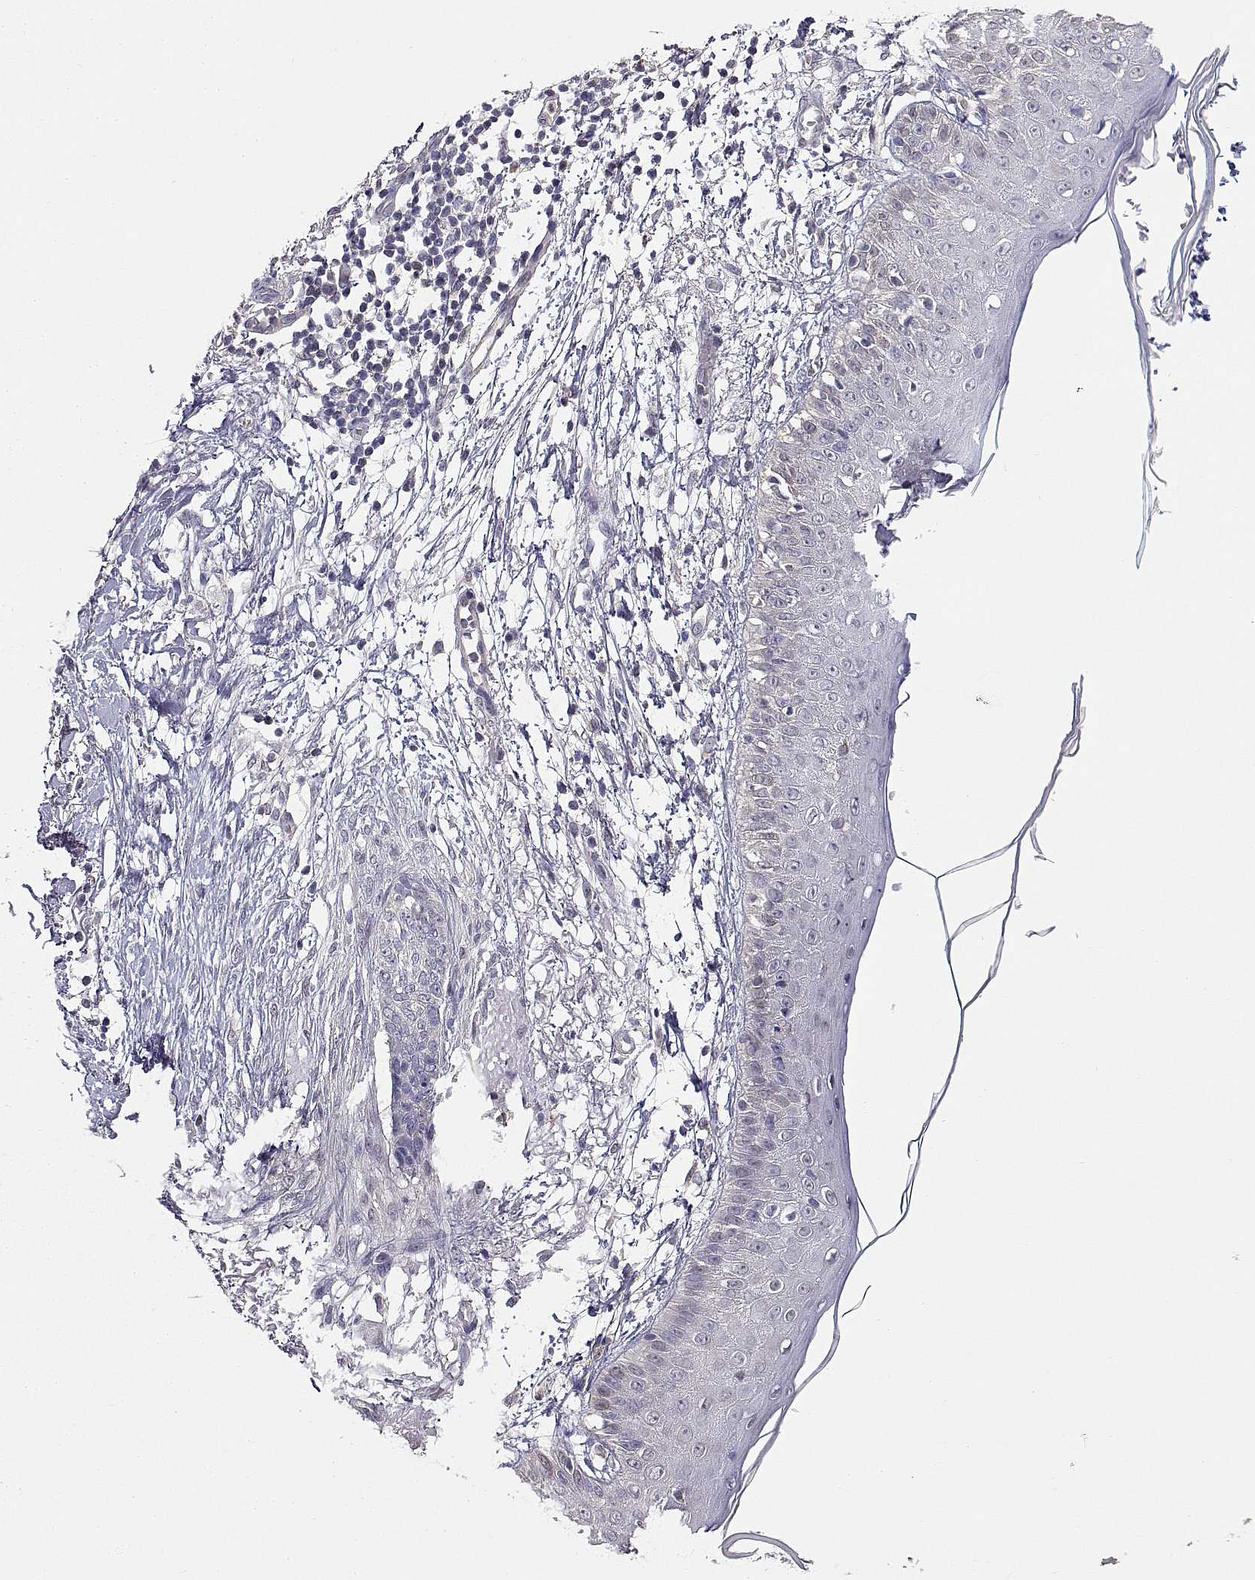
{"staining": {"intensity": "negative", "quantity": "none", "location": "none"}, "tissue": "skin cancer", "cell_type": "Tumor cells", "image_type": "cancer", "snomed": [{"axis": "morphology", "description": "Normal tissue, NOS"}, {"axis": "morphology", "description": "Basal cell carcinoma"}, {"axis": "topography", "description": "Skin"}], "caption": "The IHC histopathology image has no significant expression in tumor cells of basal cell carcinoma (skin) tissue. (DAB immunohistochemistry (IHC) visualized using brightfield microscopy, high magnification).", "gene": "ADA", "patient": {"sex": "male", "age": 84}}